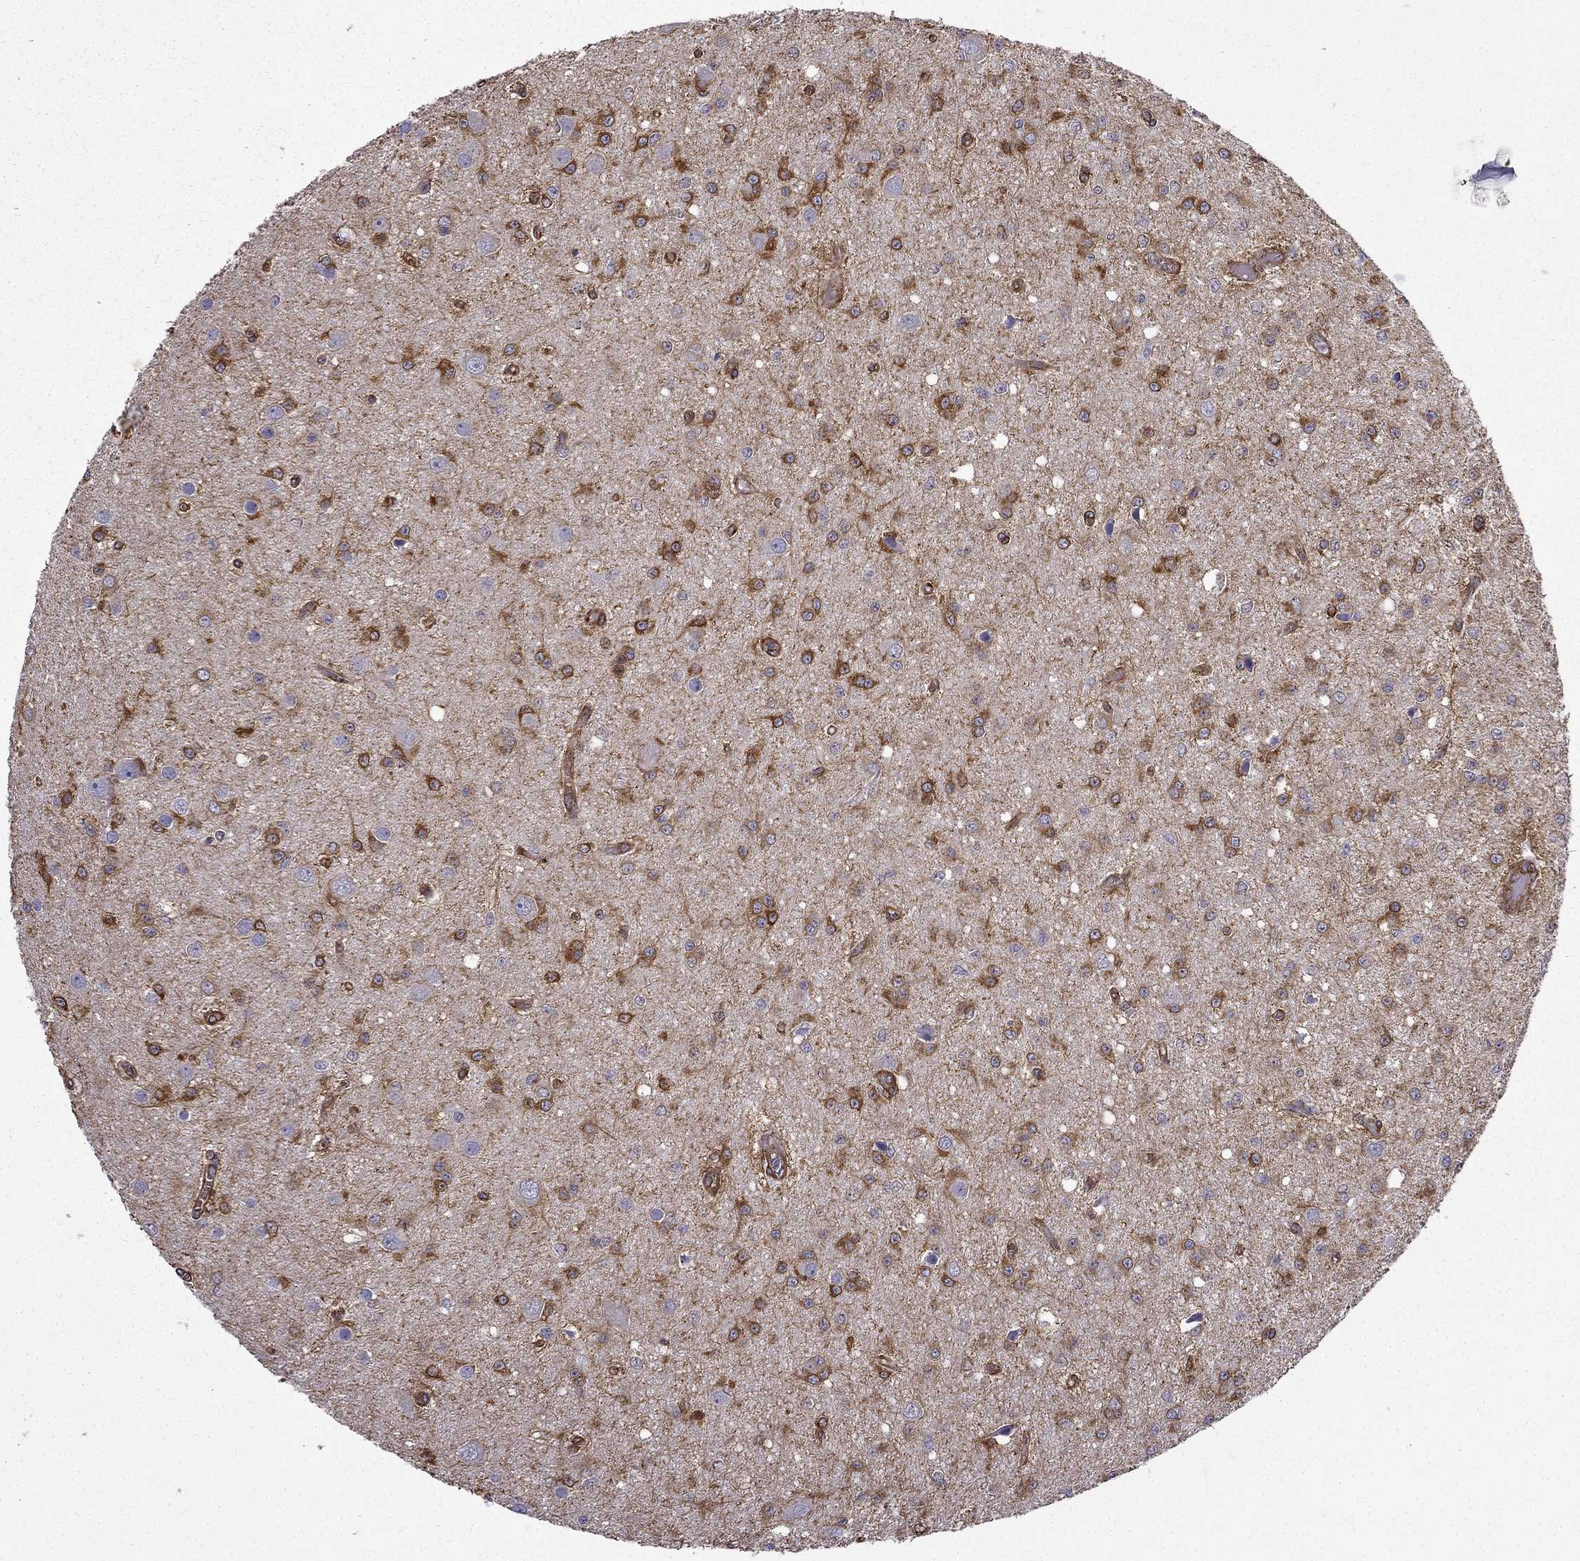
{"staining": {"intensity": "strong", "quantity": "<25%", "location": "cytoplasmic/membranous"}, "tissue": "glioma", "cell_type": "Tumor cells", "image_type": "cancer", "snomed": [{"axis": "morphology", "description": "Glioma, malignant, Low grade"}, {"axis": "topography", "description": "Brain"}], "caption": "Human glioma stained with a brown dye displays strong cytoplasmic/membranous positive staining in about <25% of tumor cells.", "gene": "MAP4", "patient": {"sex": "female", "age": 45}}